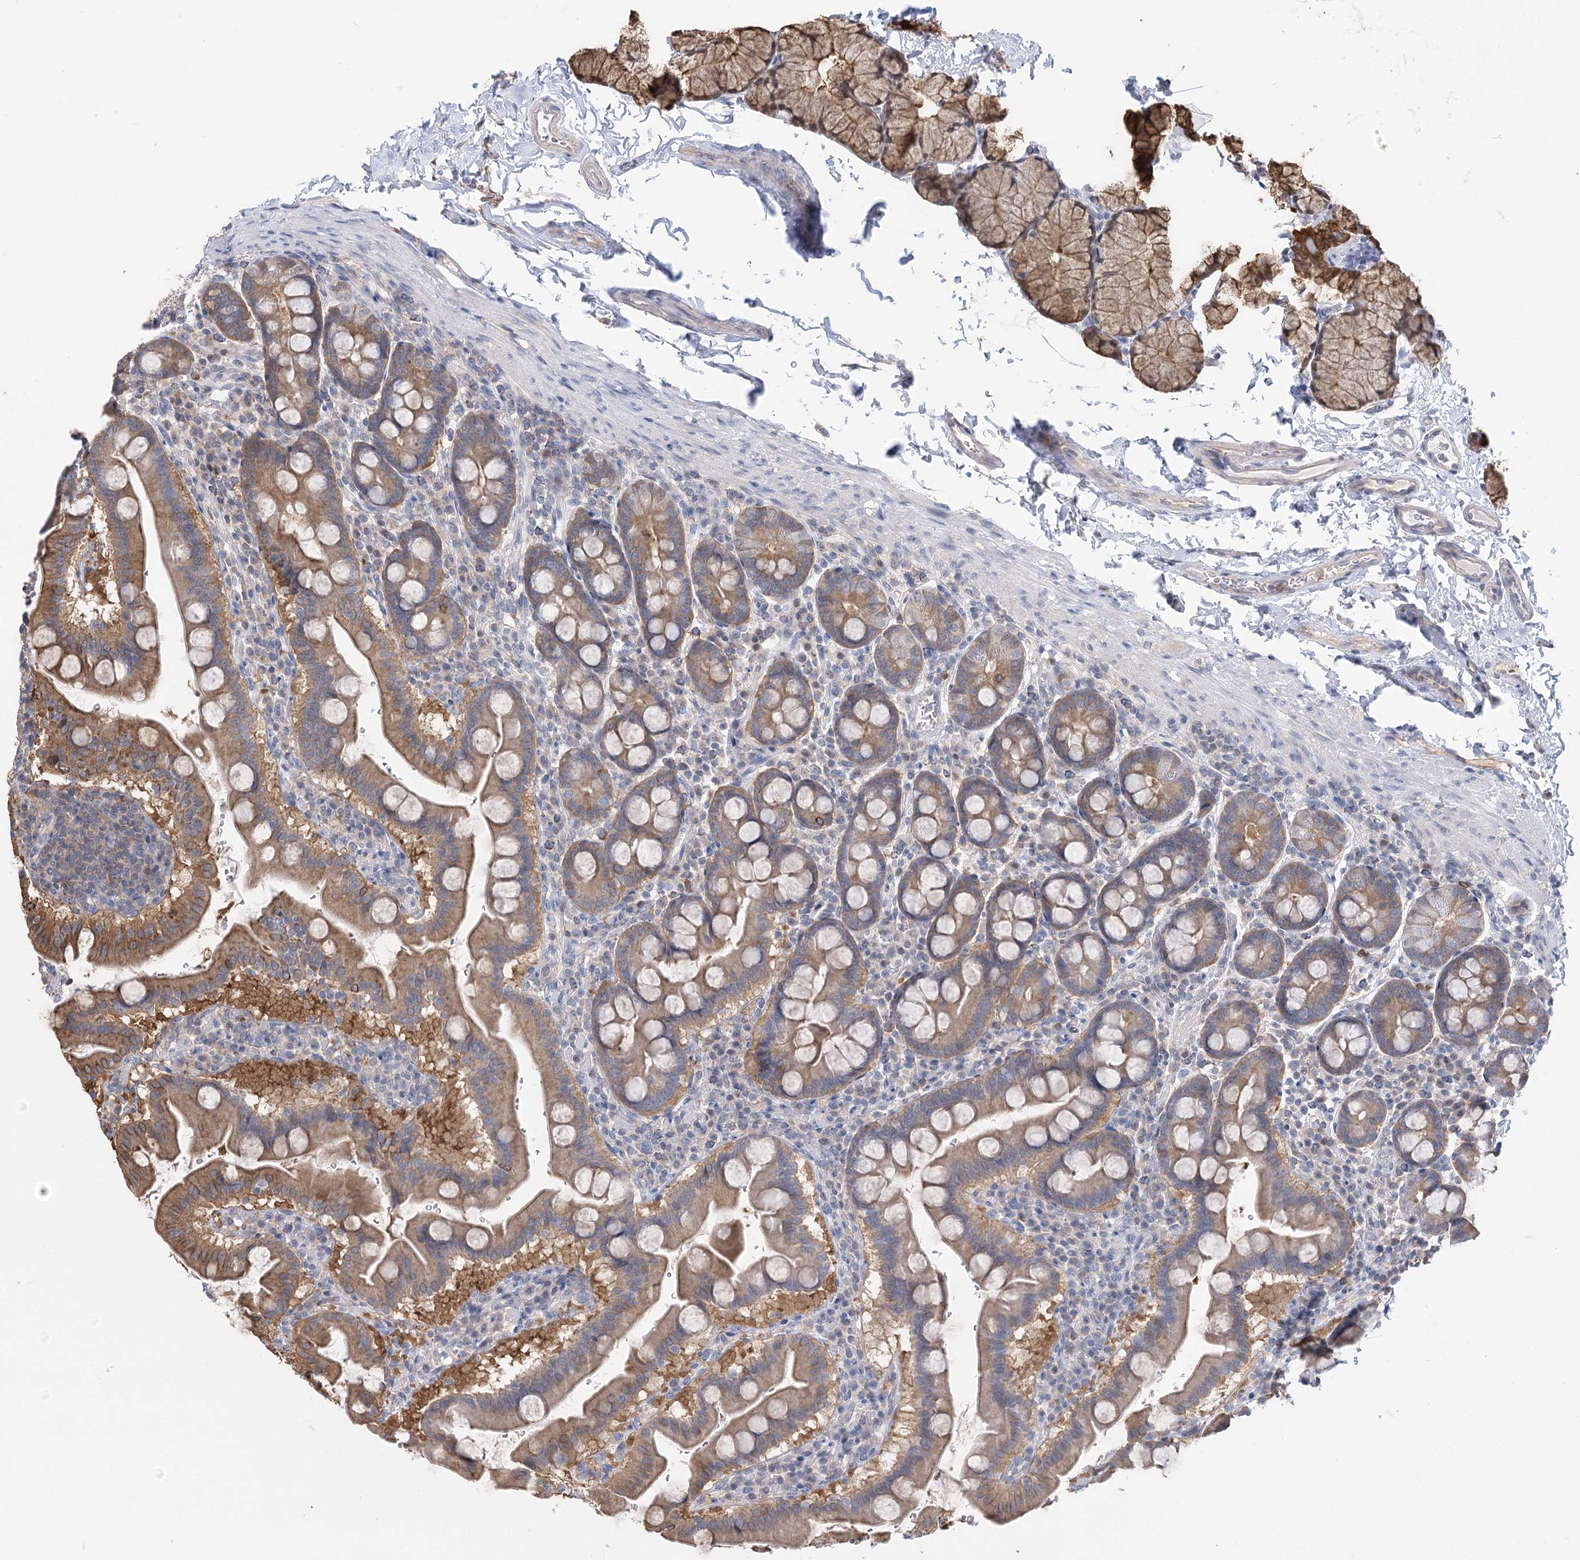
{"staining": {"intensity": "moderate", "quantity": ">75%", "location": "cytoplasmic/membranous"}, "tissue": "duodenum", "cell_type": "Glandular cells", "image_type": "normal", "snomed": [{"axis": "morphology", "description": "Normal tissue, NOS"}, {"axis": "morphology", "description": "Adenocarcinoma, NOS"}, {"axis": "topography", "description": "Pancreas"}, {"axis": "topography", "description": "Duodenum"}], "caption": "Unremarkable duodenum exhibits moderate cytoplasmic/membranous staining in about >75% of glandular cells.", "gene": "UGP2", "patient": {"sex": "male", "age": 50}}